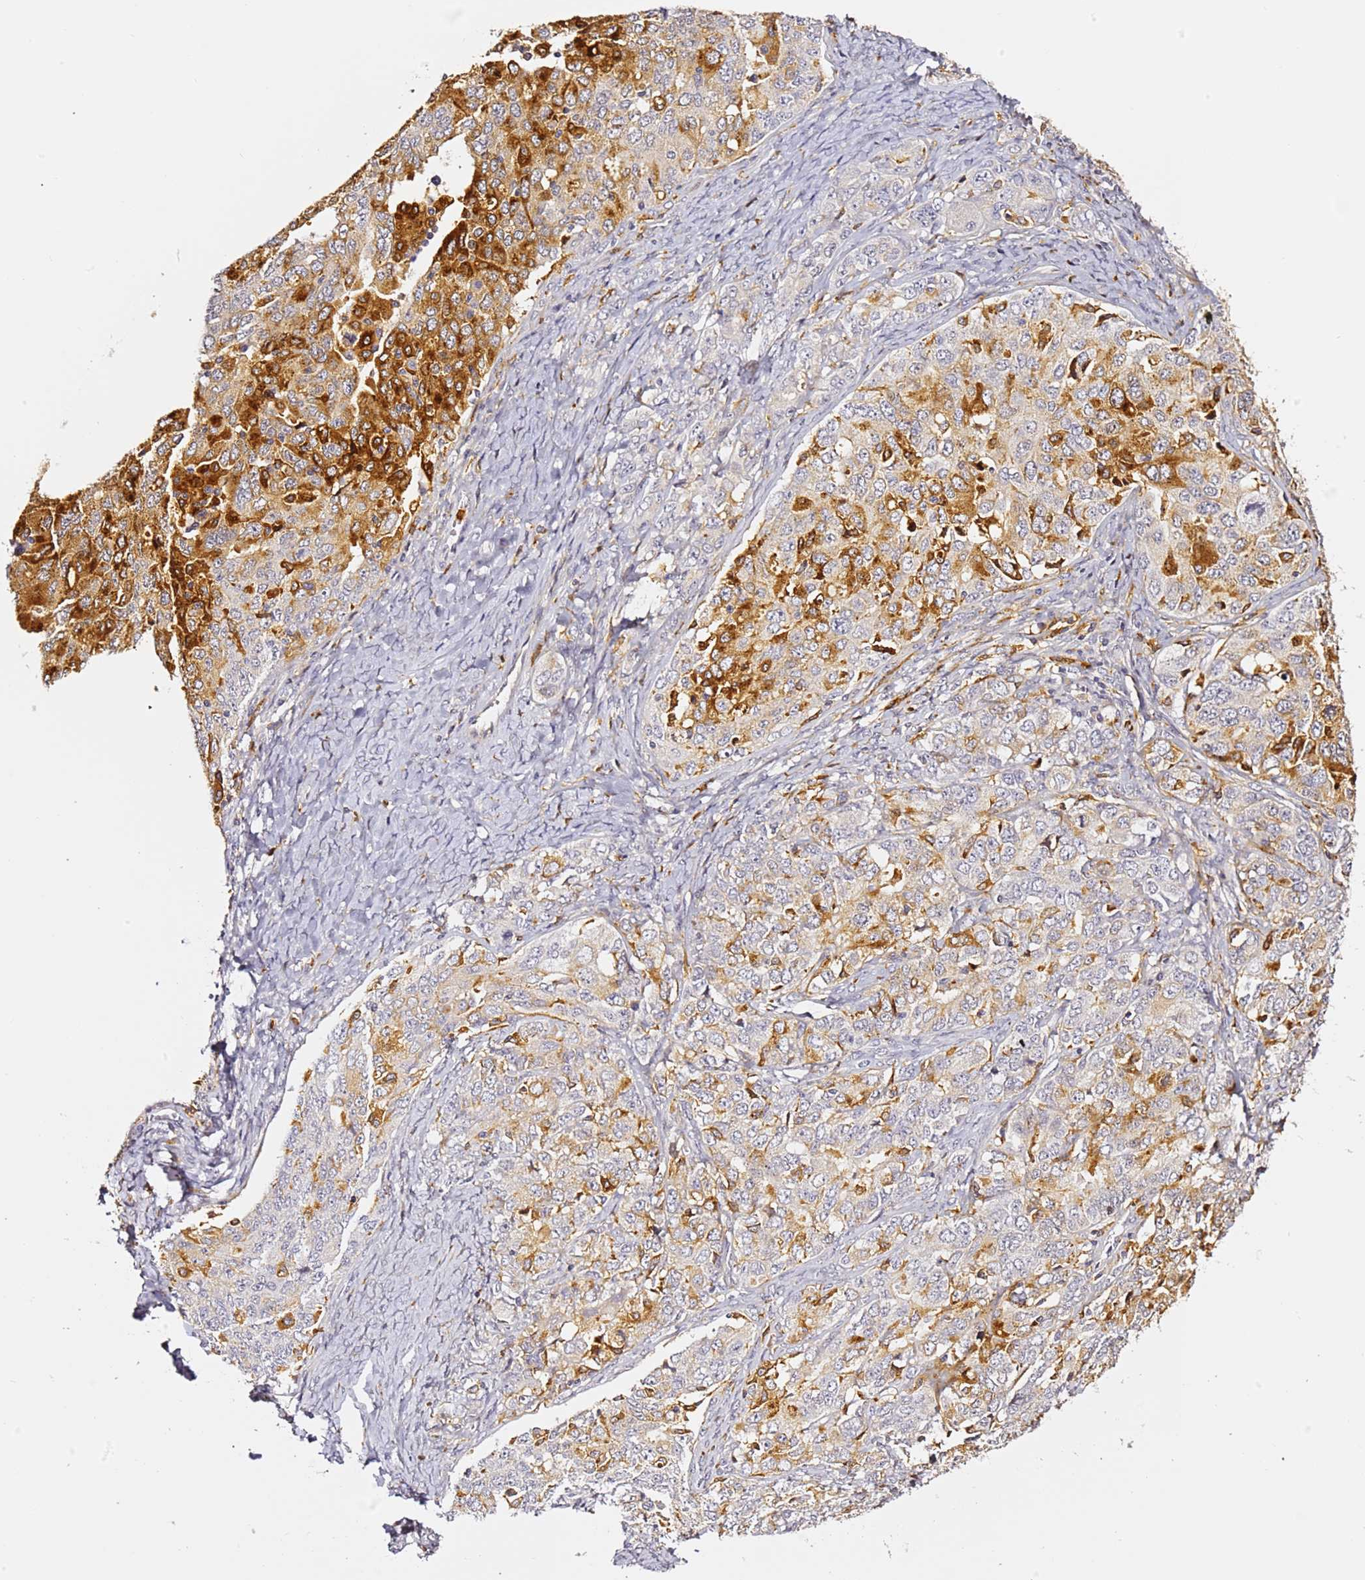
{"staining": {"intensity": "strong", "quantity": "25%-75%", "location": "cytoplasmic/membranous"}, "tissue": "ovarian cancer", "cell_type": "Tumor cells", "image_type": "cancer", "snomed": [{"axis": "morphology", "description": "Carcinoma, endometroid"}, {"axis": "topography", "description": "Ovary"}], "caption": "Endometroid carcinoma (ovarian) stained for a protein reveals strong cytoplasmic/membranous positivity in tumor cells.", "gene": "IL4I1", "patient": {"sex": "female", "age": 62}}